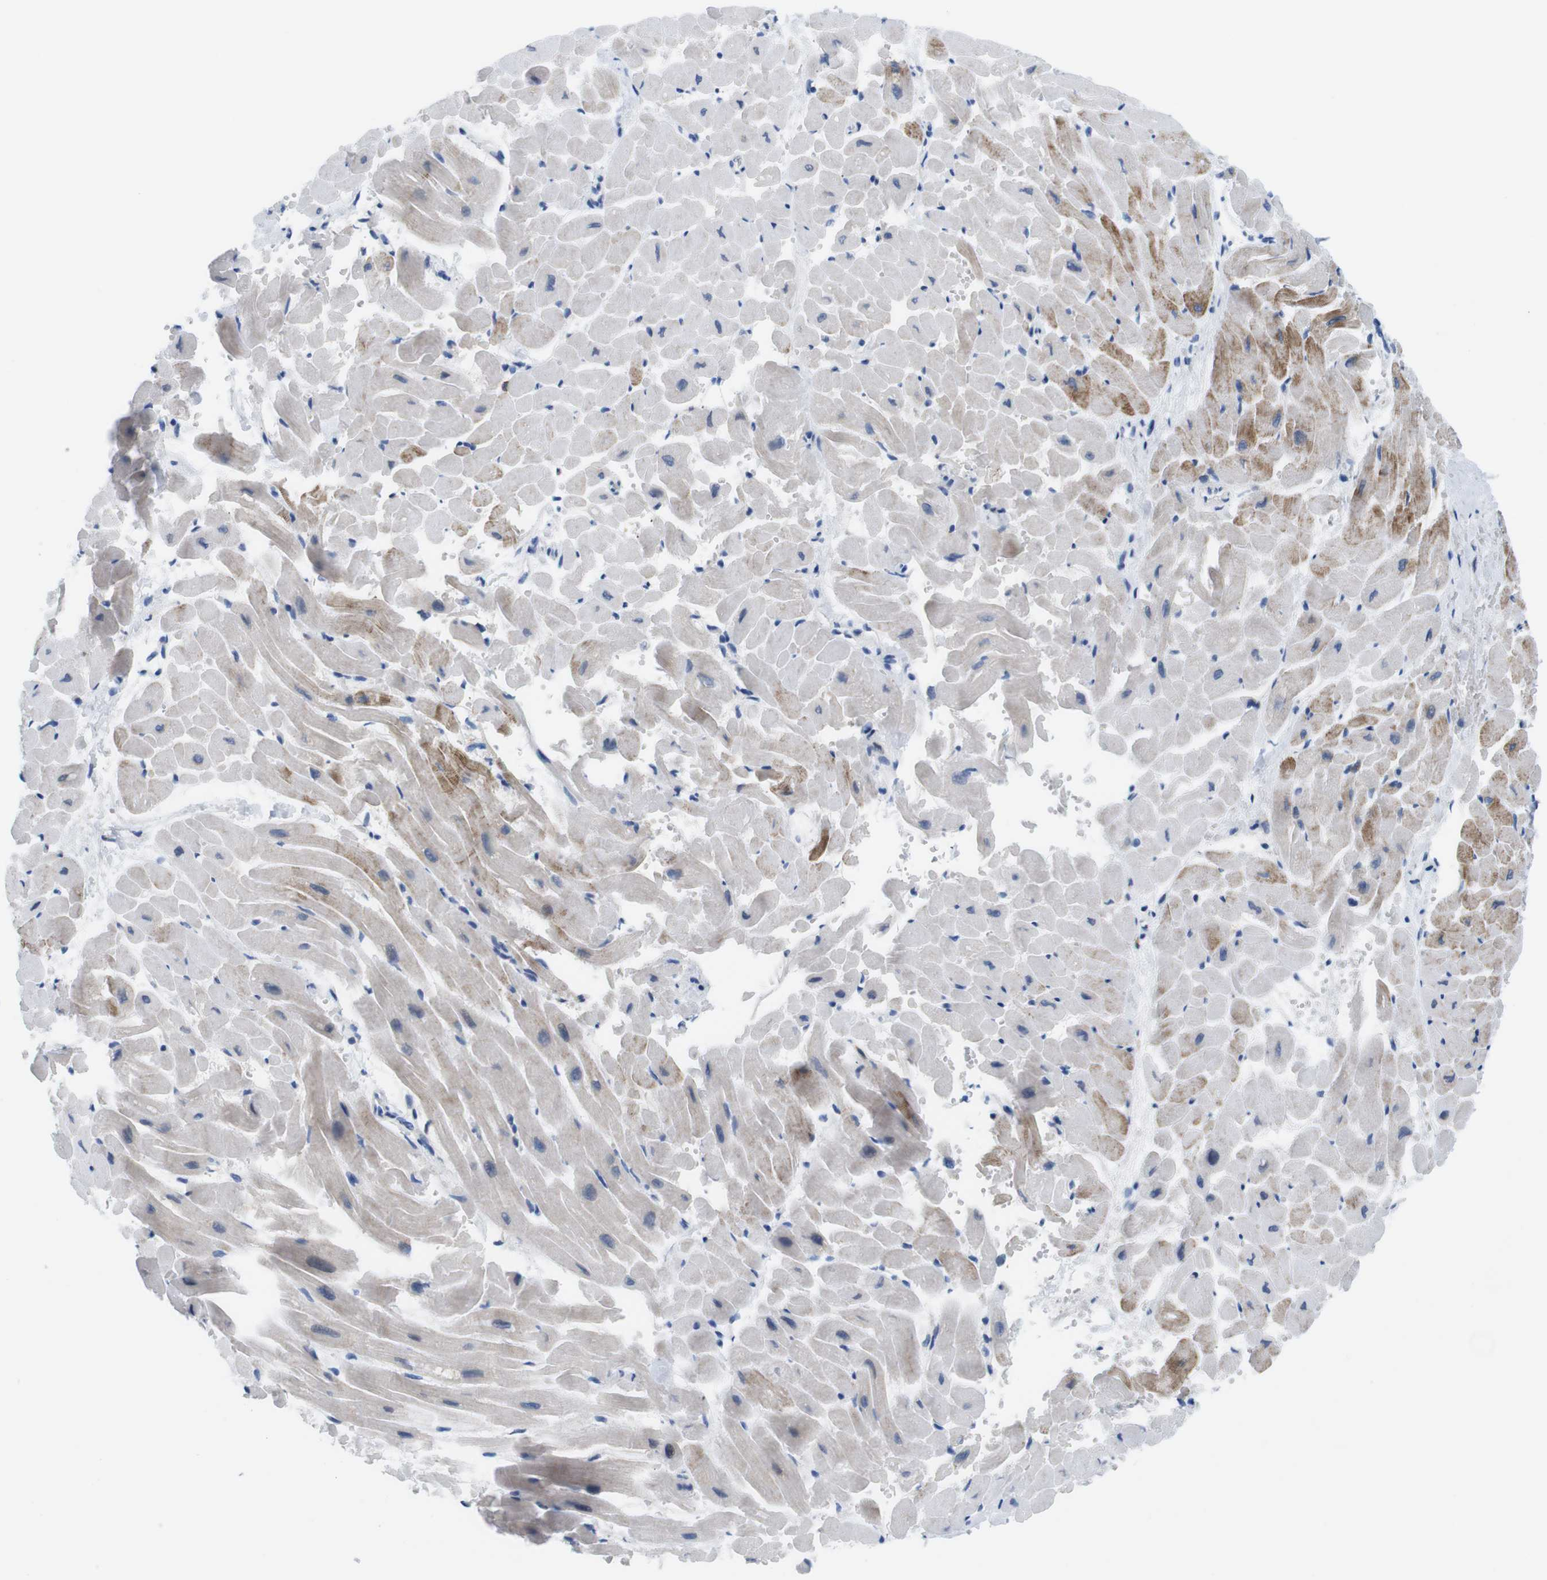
{"staining": {"intensity": "moderate", "quantity": "<25%", "location": "cytoplasmic/membranous"}, "tissue": "heart muscle", "cell_type": "Cardiomyocytes", "image_type": "normal", "snomed": [{"axis": "morphology", "description": "Normal tissue, NOS"}, {"axis": "topography", "description": "Heart"}], "caption": "Protein staining shows moderate cytoplasmic/membranous staining in approximately <25% of cardiomyocytes in benign heart muscle.", "gene": "CD300C", "patient": {"sex": "male", "age": 45}}